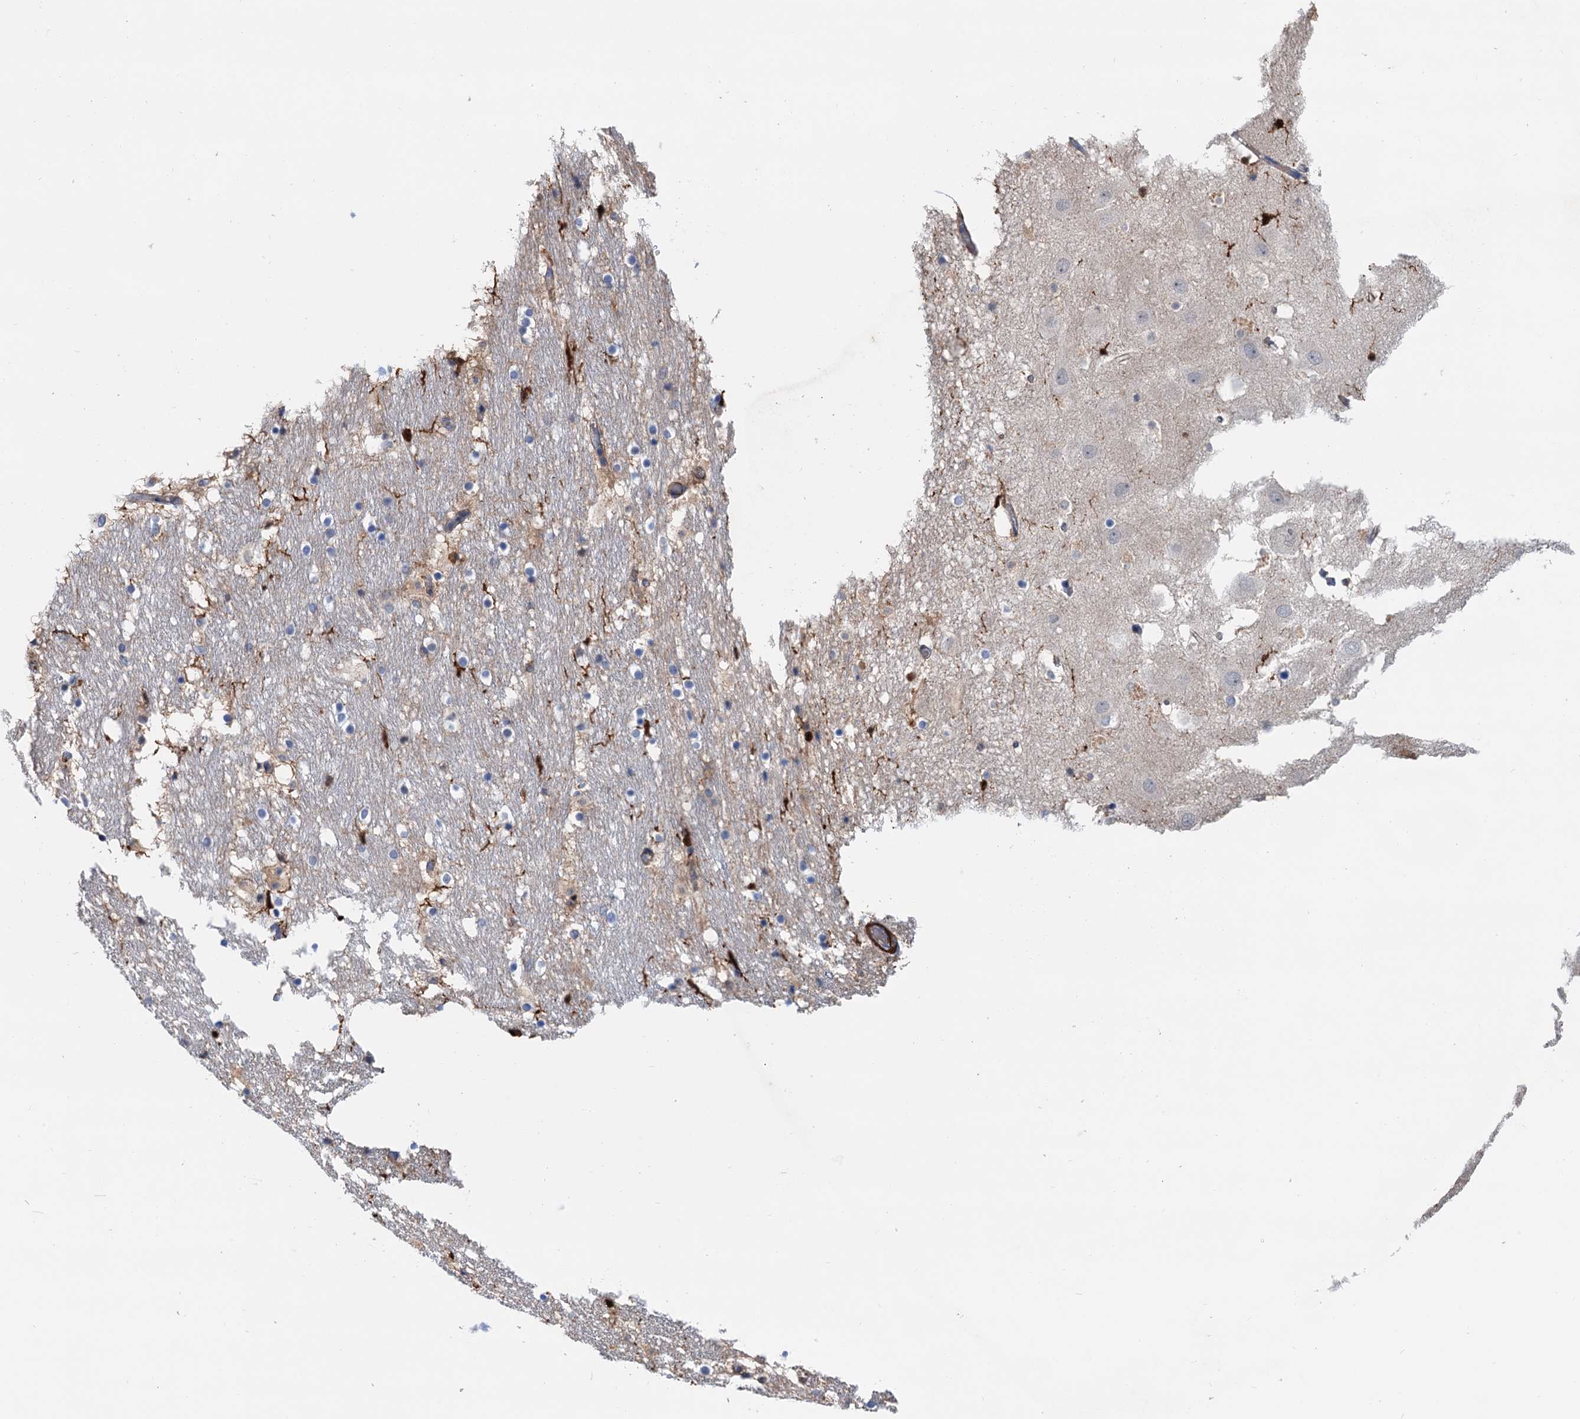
{"staining": {"intensity": "strong", "quantity": "<25%", "location": "cytoplasmic/membranous"}, "tissue": "hippocampus", "cell_type": "Glial cells", "image_type": "normal", "snomed": [{"axis": "morphology", "description": "Normal tissue, NOS"}, {"axis": "topography", "description": "Hippocampus"}], "caption": "Immunohistochemical staining of unremarkable human hippocampus reveals <25% levels of strong cytoplasmic/membranous protein staining in about <25% of glial cells. The staining is performed using DAB (3,3'-diaminobenzidine) brown chromogen to label protein expression. The nuclei are counter-stained blue using hematoxylin.", "gene": "CSTPP1", "patient": {"sex": "female", "age": 52}}